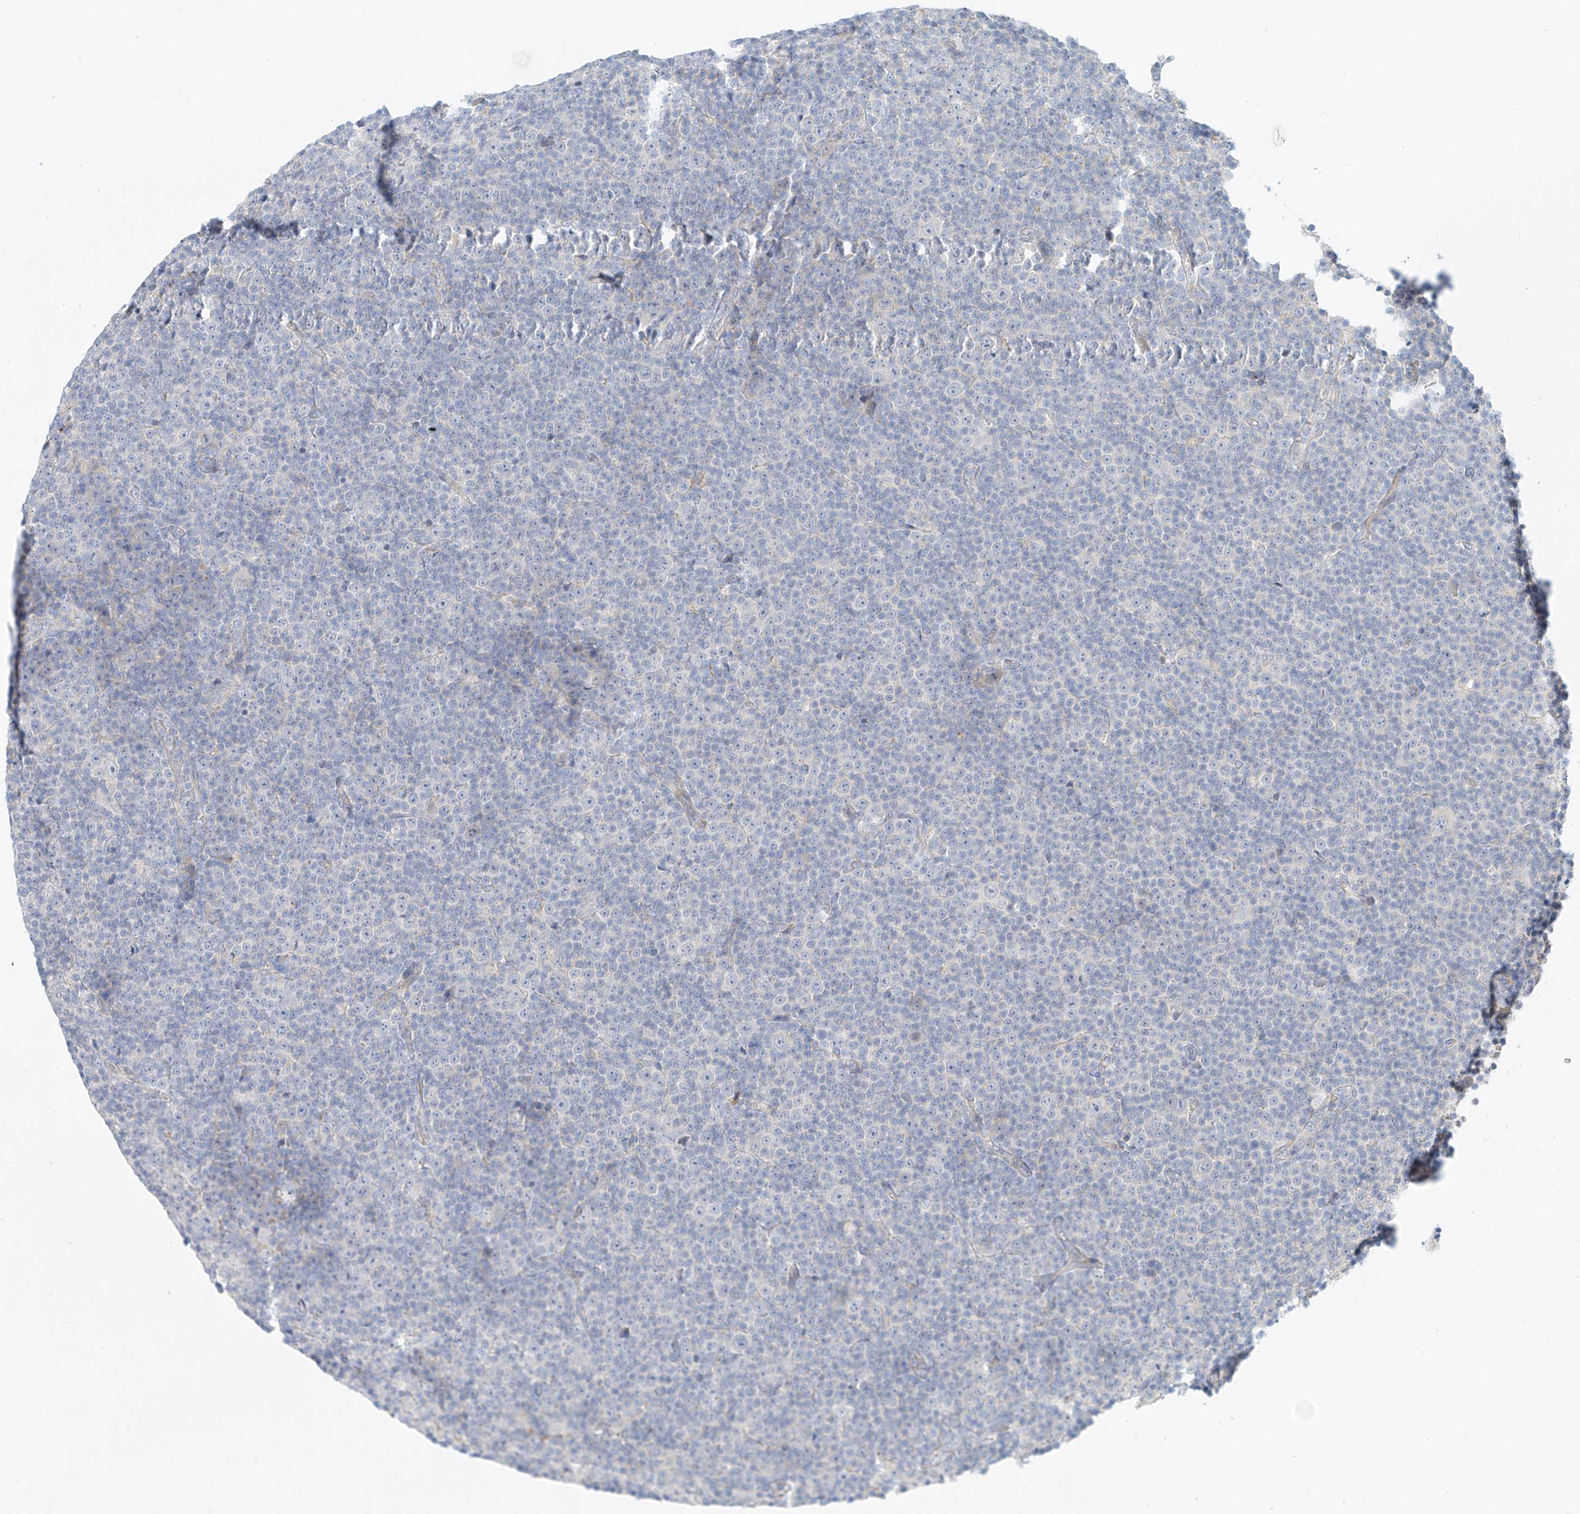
{"staining": {"intensity": "negative", "quantity": "none", "location": "none"}, "tissue": "lymphoma", "cell_type": "Tumor cells", "image_type": "cancer", "snomed": [{"axis": "morphology", "description": "Malignant lymphoma, non-Hodgkin's type, Low grade"}, {"axis": "topography", "description": "Lymph node"}], "caption": "Immunohistochemistry (IHC) photomicrograph of human lymphoma stained for a protein (brown), which reveals no positivity in tumor cells.", "gene": "SYTL3", "patient": {"sex": "female", "age": 67}}